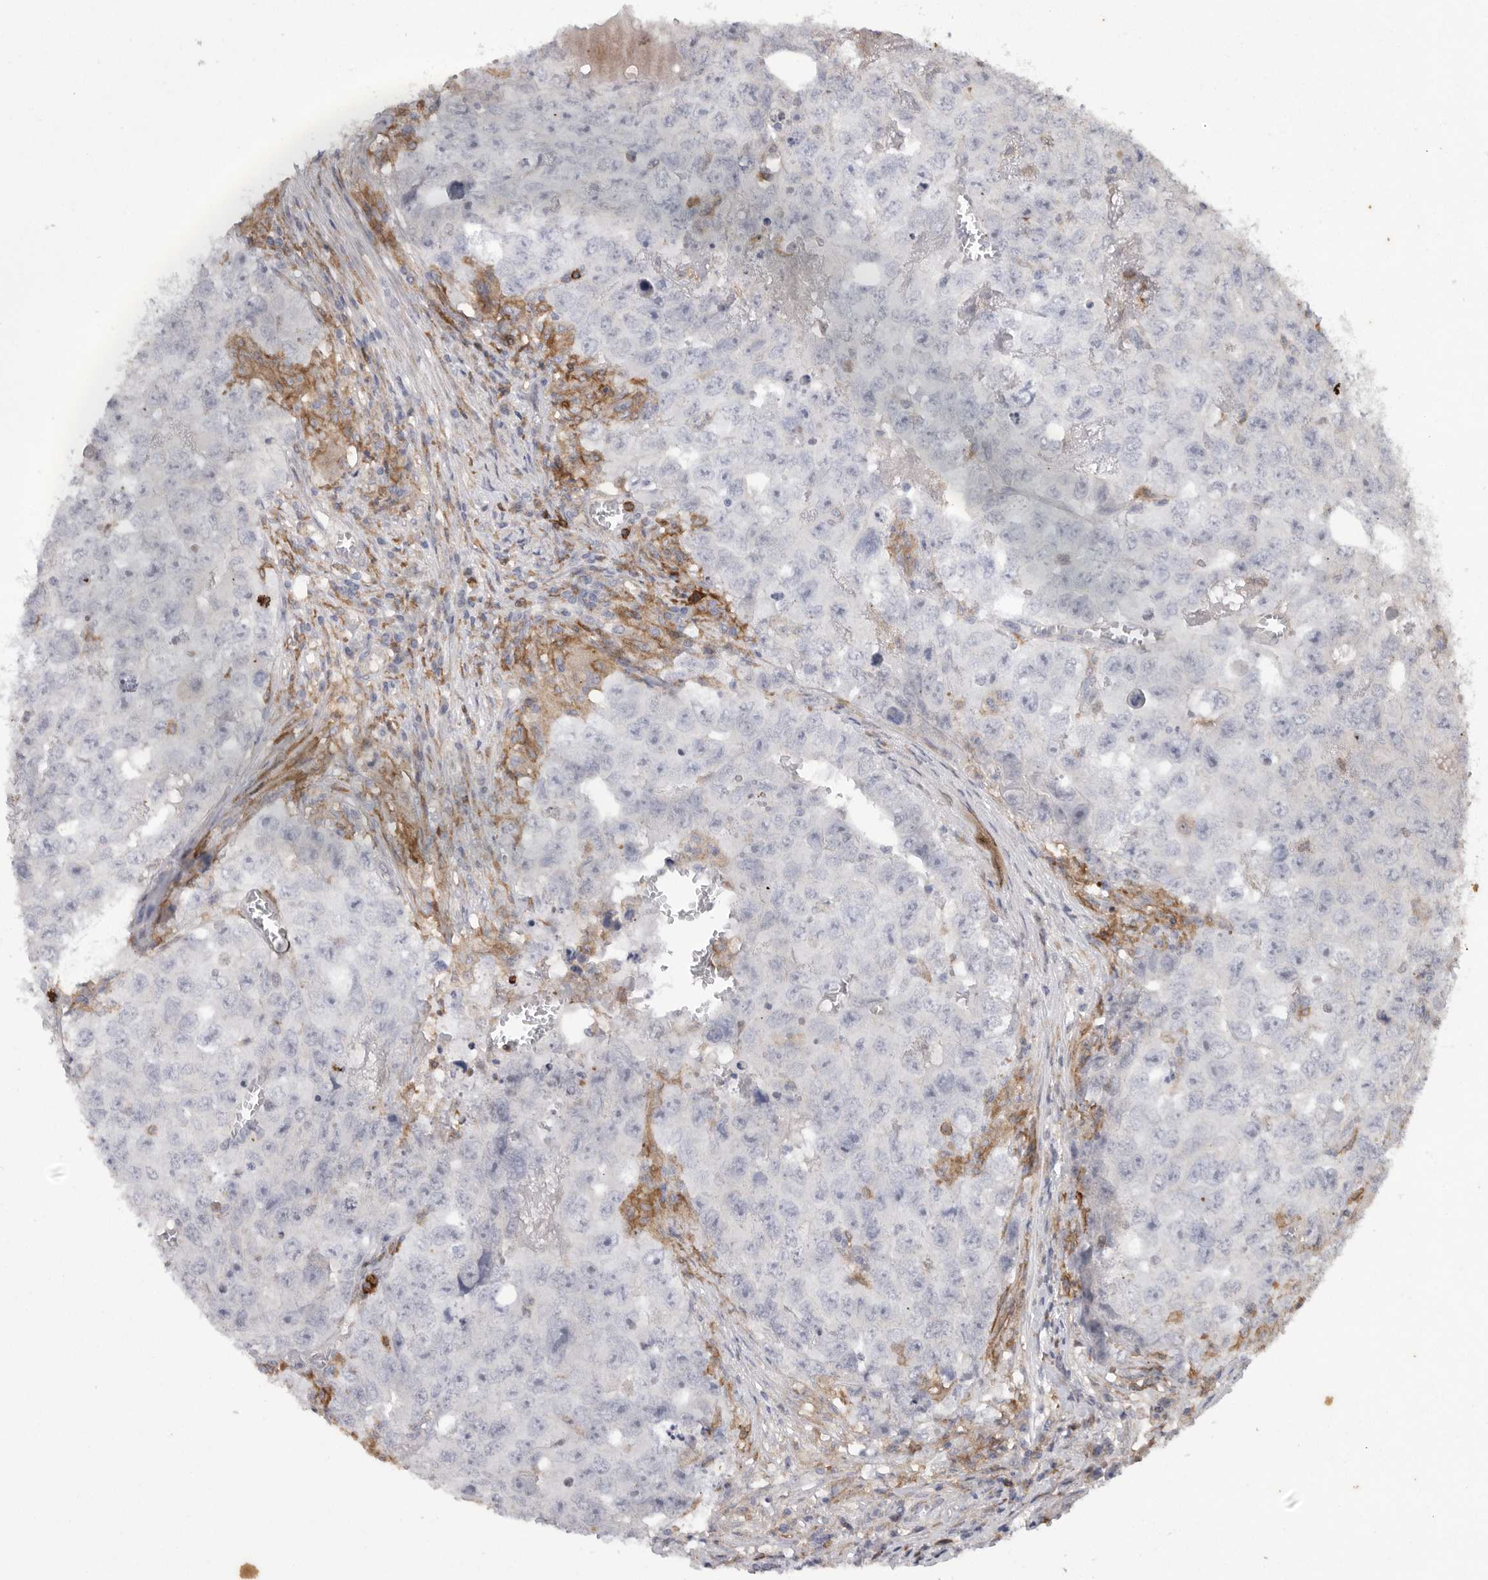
{"staining": {"intensity": "negative", "quantity": "none", "location": "none"}, "tissue": "testis cancer", "cell_type": "Tumor cells", "image_type": "cancer", "snomed": [{"axis": "morphology", "description": "Seminoma, NOS"}, {"axis": "morphology", "description": "Carcinoma, Embryonal, NOS"}, {"axis": "topography", "description": "Testis"}], "caption": "Immunohistochemistry image of neoplastic tissue: testis seminoma stained with DAB (3,3'-diaminobenzidine) exhibits no significant protein expression in tumor cells.", "gene": "SIGLEC10", "patient": {"sex": "male", "age": 43}}